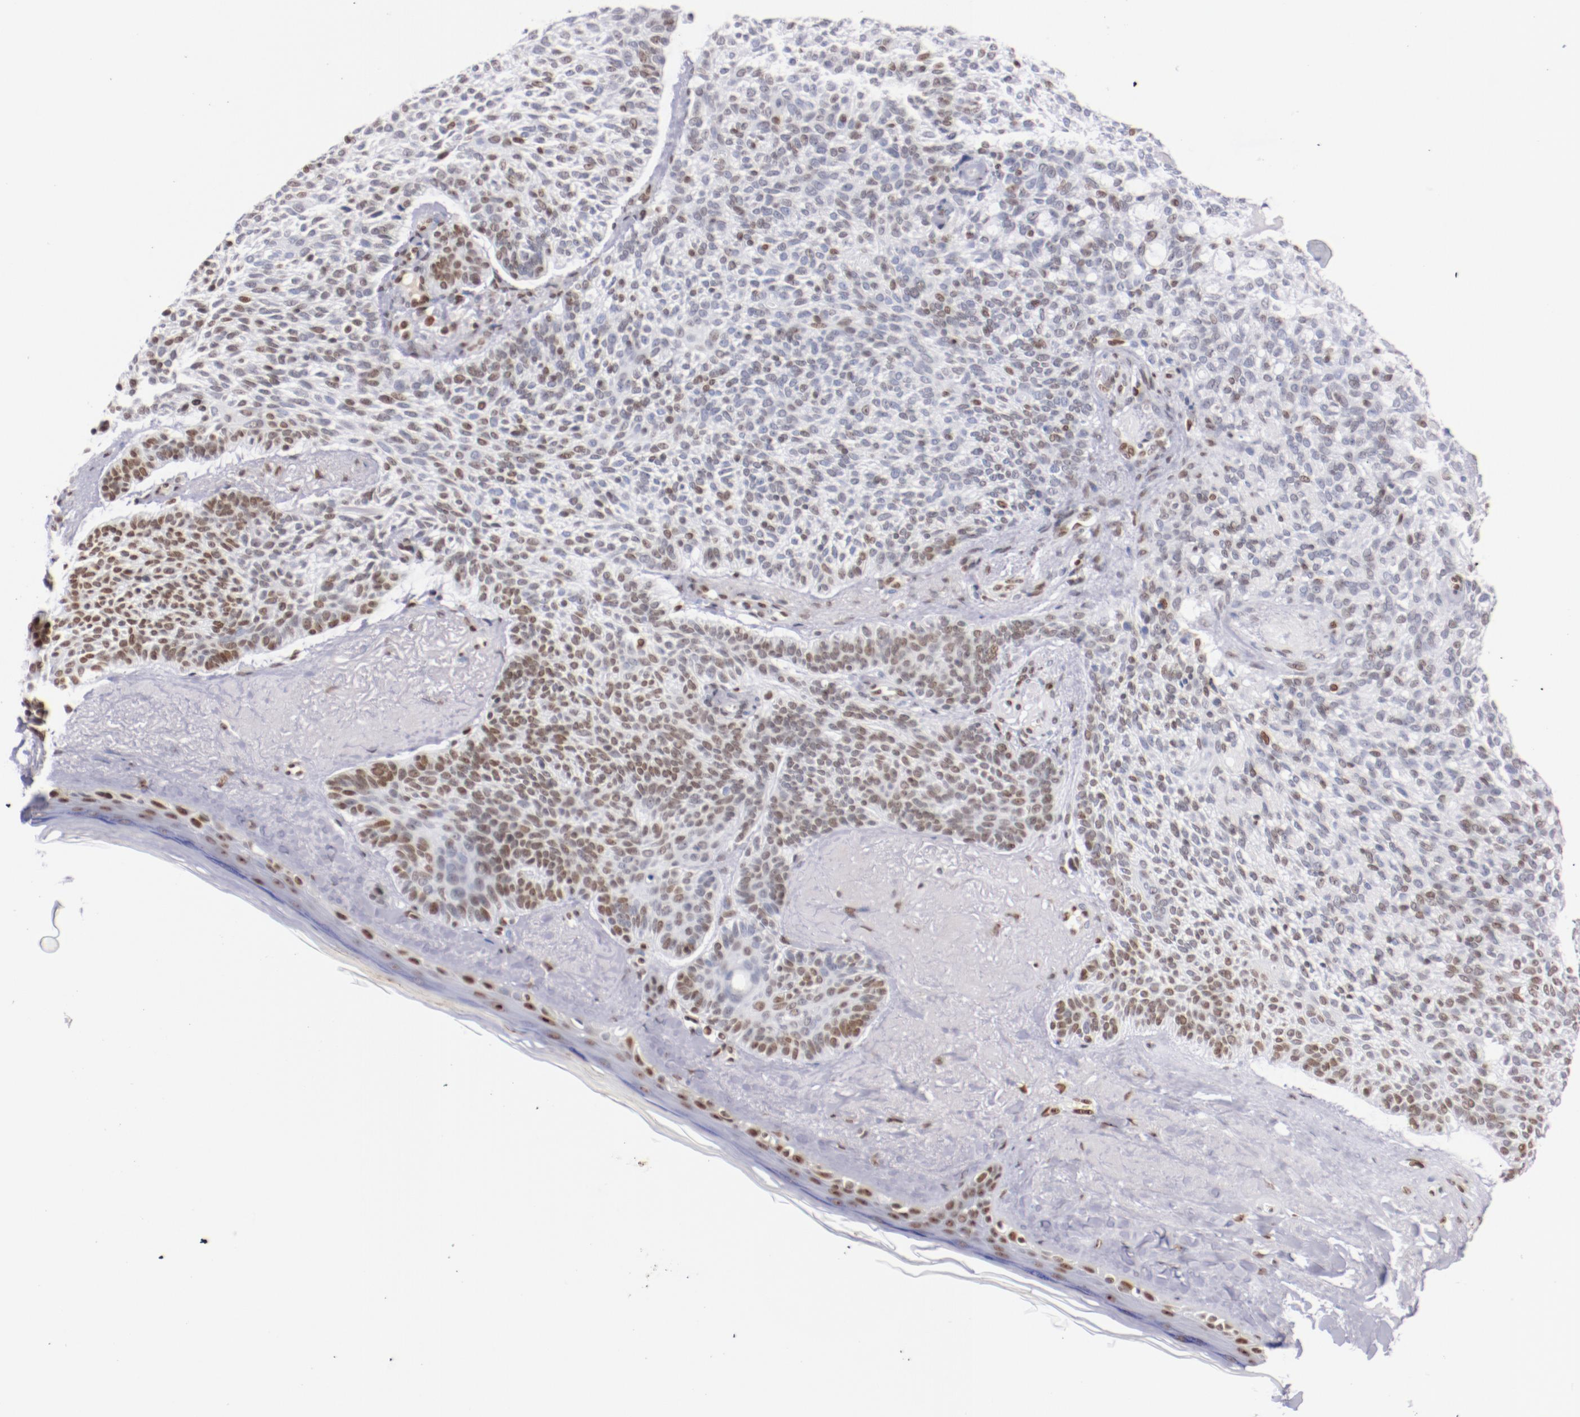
{"staining": {"intensity": "weak", "quantity": "25%-75%", "location": "nuclear"}, "tissue": "skin cancer", "cell_type": "Tumor cells", "image_type": "cancer", "snomed": [{"axis": "morphology", "description": "Normal tissue, NOS"}, {"axis": "morphology", "description": "Basal cell carcinoma"}, {"axis": "topography", "description": "Skin"}], "caption": "Immunohistochemical staining of skin basal cell carcinoma shows low levels of weak nuclear protein positivity in approximately 25%-75% of tumor cells. The staining is performed using DAB brown chromogen to label protein expression. The nuclei are counter-stained blue using hematoxylin.", "gene": "IFI16", "patient": {"sex": "female", "age": 70}}